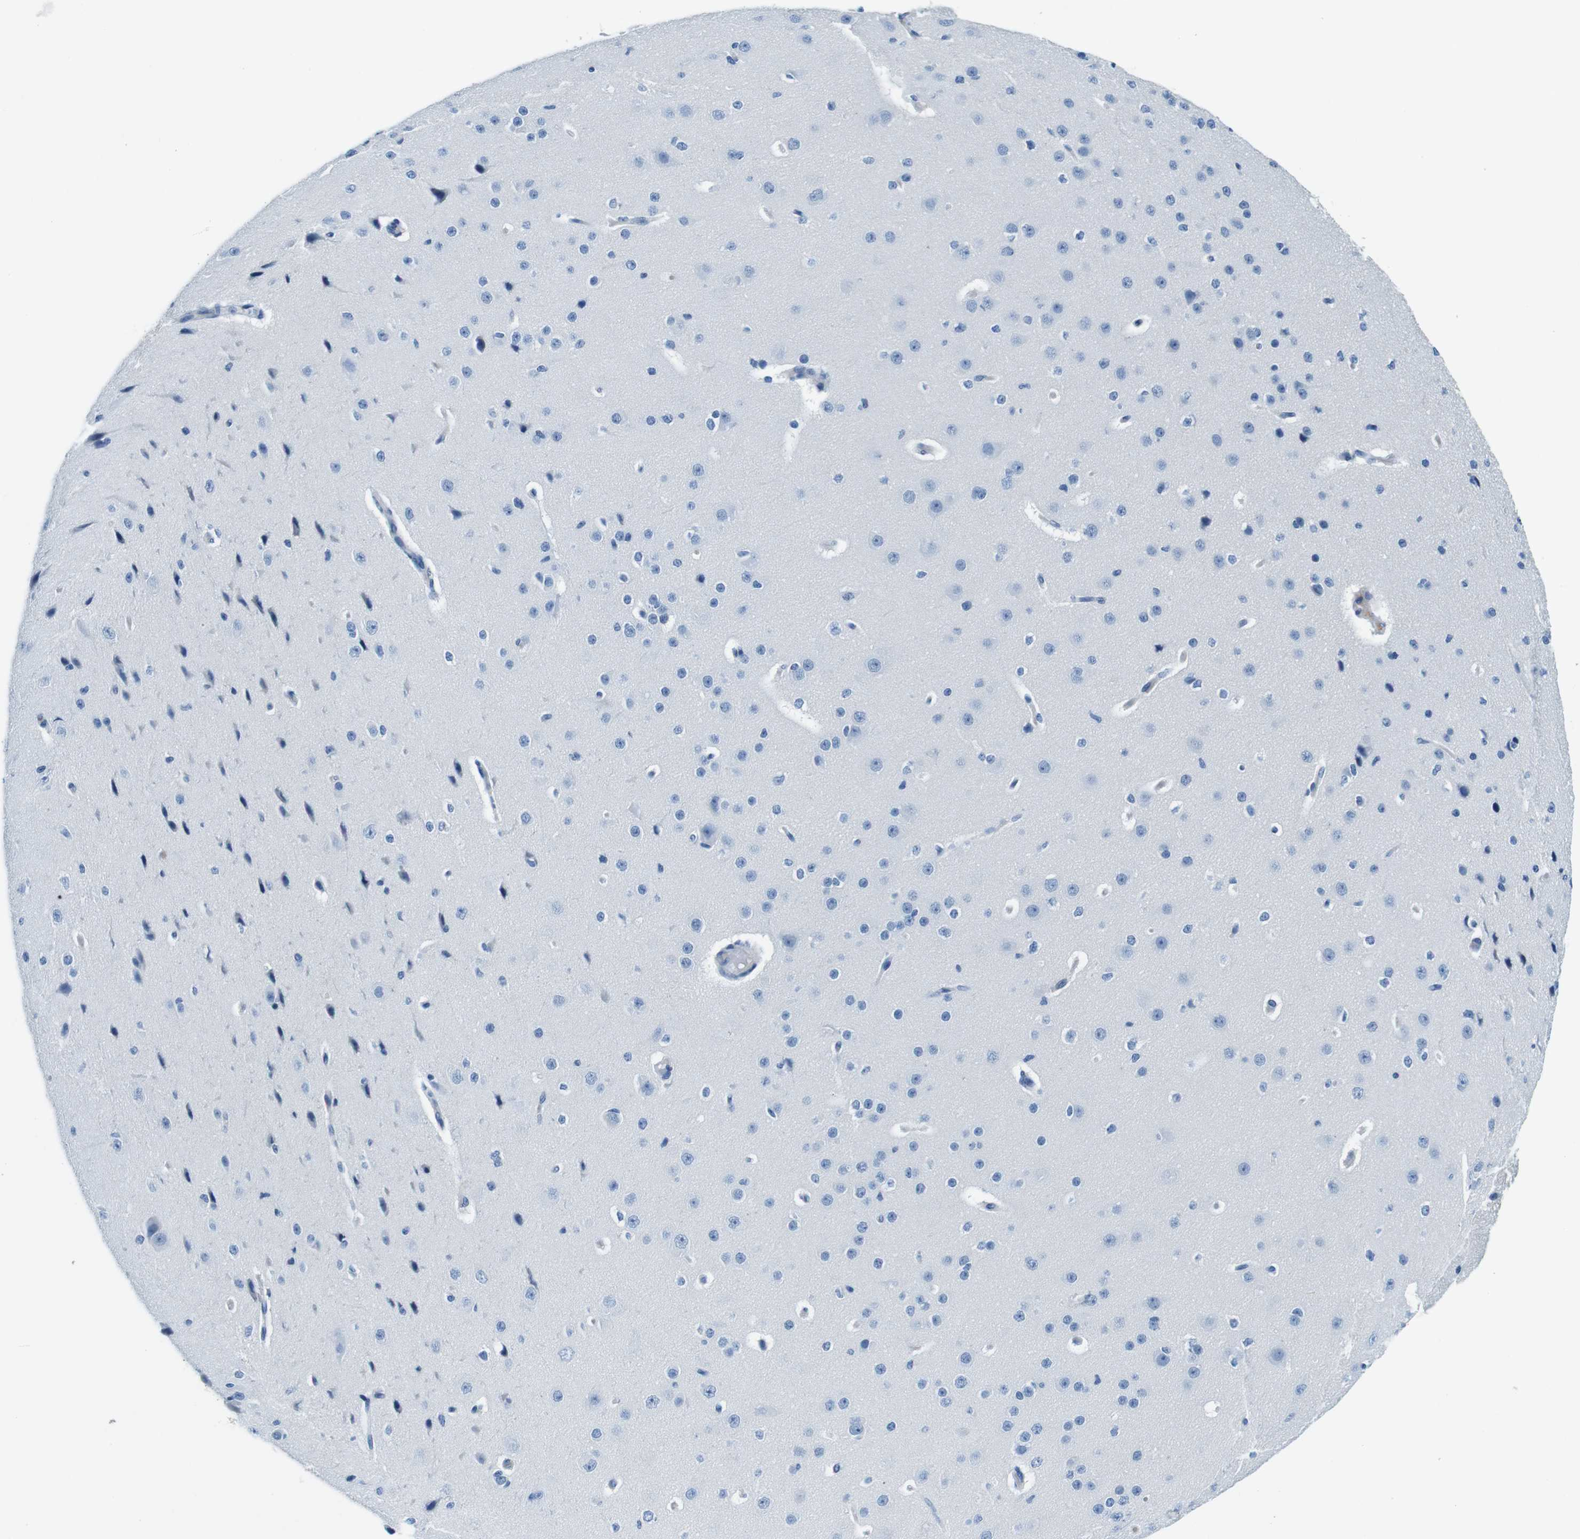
{"staining": {"intensity": "negative", "quantity": "none", "location": "none"}, "tissue": "cerebral cortex", "cell_type": "Endothelial cells", "image_type": "normal", "snomed": [{"axis": "morphology", "description": "Normal tissue, NOS"}, {"axis": "morphology", "description": "Developmental malformation"}, {"axis": "topography", "description": "Cerebral cortex"}], "caption": "The photomicrograph shows no staining of endothelial cells in benign cerebral cortex.", "gene": "IGHD", "patient": {"sex": "female", "age": 30}}